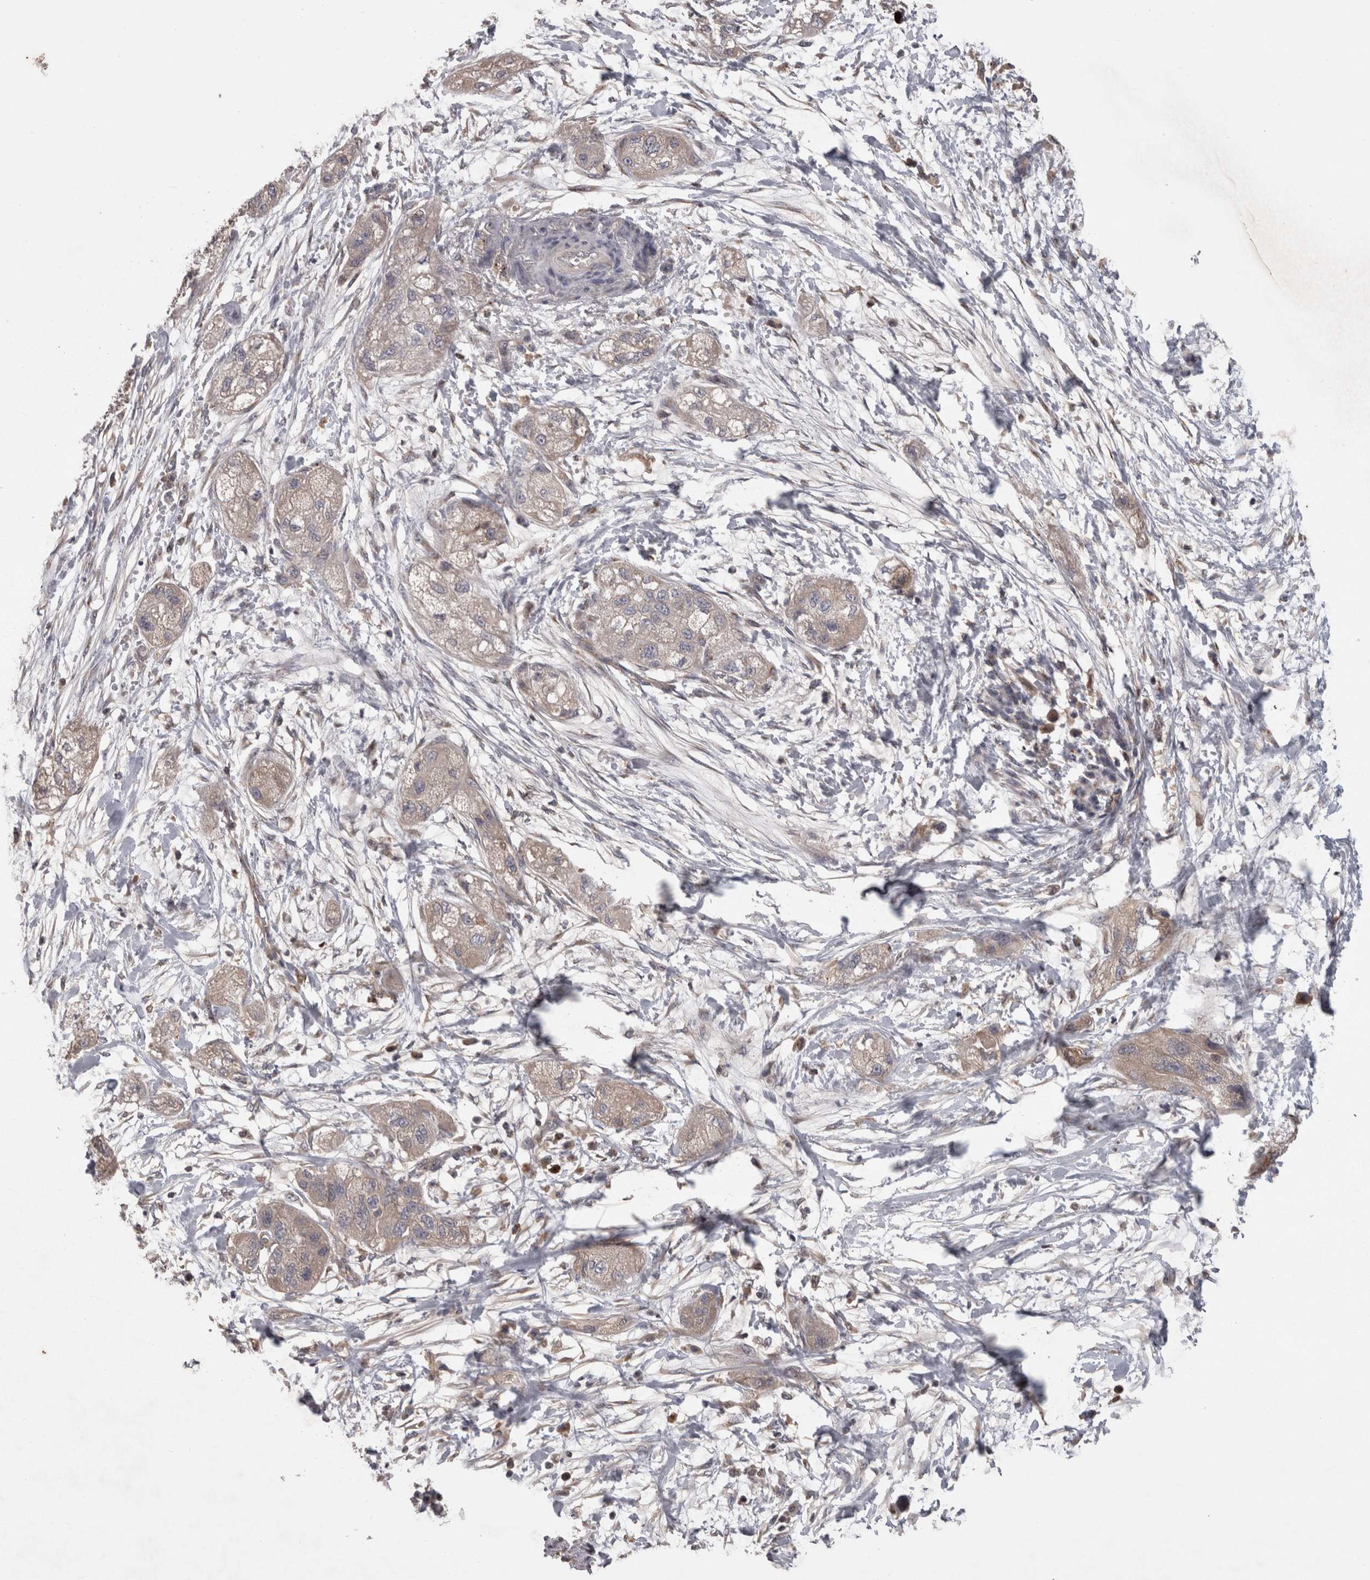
{"staining": {"intensity": "negative", "quantity": "none", "location": "none"}, "tissue": "pancreatic cancer", "cell_type": "Tumor cells", "image_type": "cancer", "snomed": [{"axis": "morphology", "description": "Adenocarcinoma, NOS"}, {"axis": "topography", "description": "Pancreas"}], "caption": "Immunohistochemical staining of pancreatic adenocarcinoma displays no significant staining in tumor cells. Nuclei are stained in blue.", "gene": "PCM1", "patient": {"sex": "female", "age": 78}}